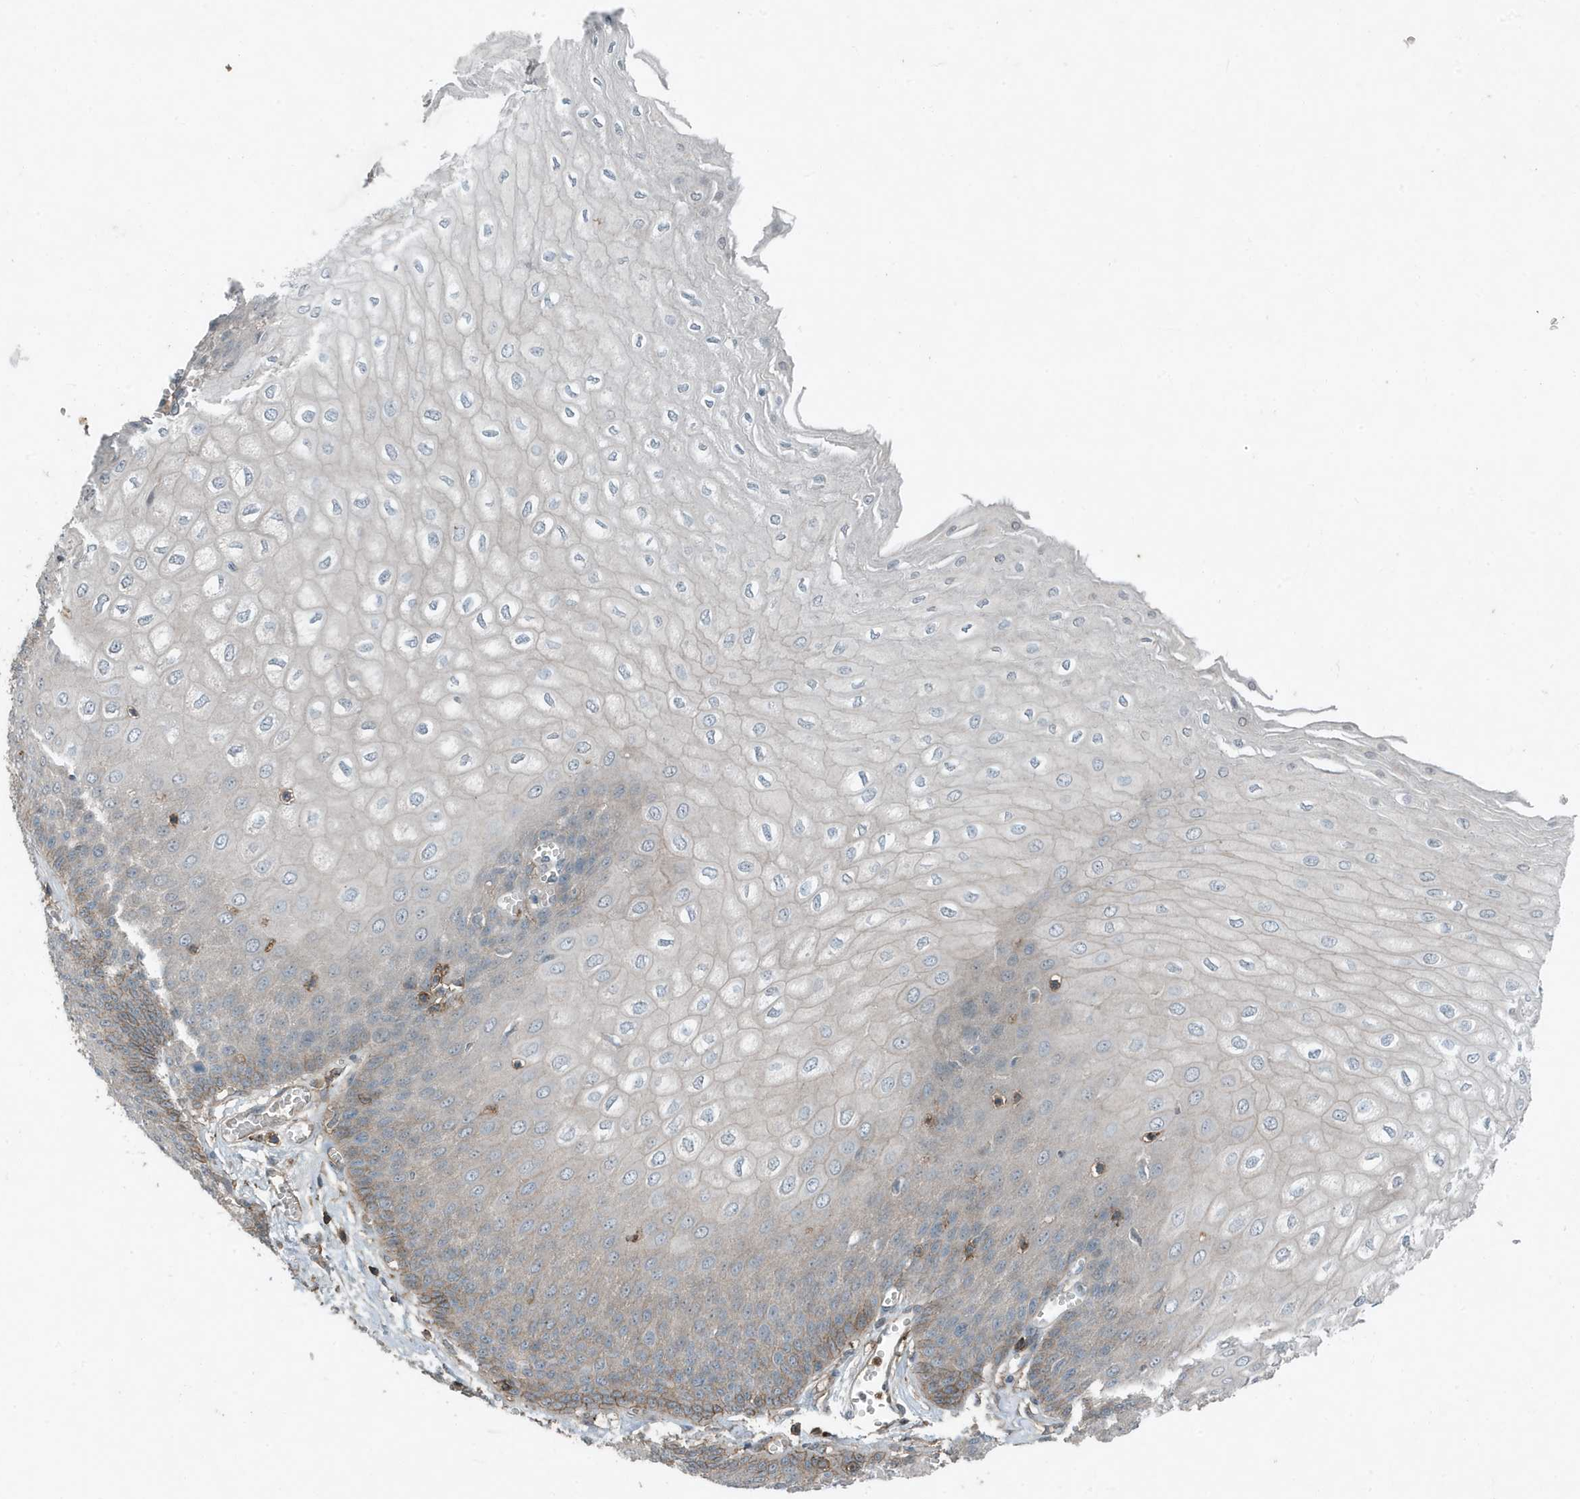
{"staining": {"intensity": "moderate", "quantity": "<25%", "location": "cytoplasmic/membranous"}, "tissue": "esophagus", "cell_type": "Squamous epithelial cells", "image_type": "normal", "snomed": [{"axis": "morphology", "description": "Normal tissue, NOS"}, {"axis": "topography", "description": "Esophagus"}], "caption": "The immunohistochemical stain labels moderate cytoplasmic/membranous positivity in squamous epithelial cells of normal esophagus. (DAB (3,3'-diaminobenzidine) = brown stain, brightfield microscopy at high magnification).", "gene": "DAPP1", "patient": {"sex": "male", "age": 60}}